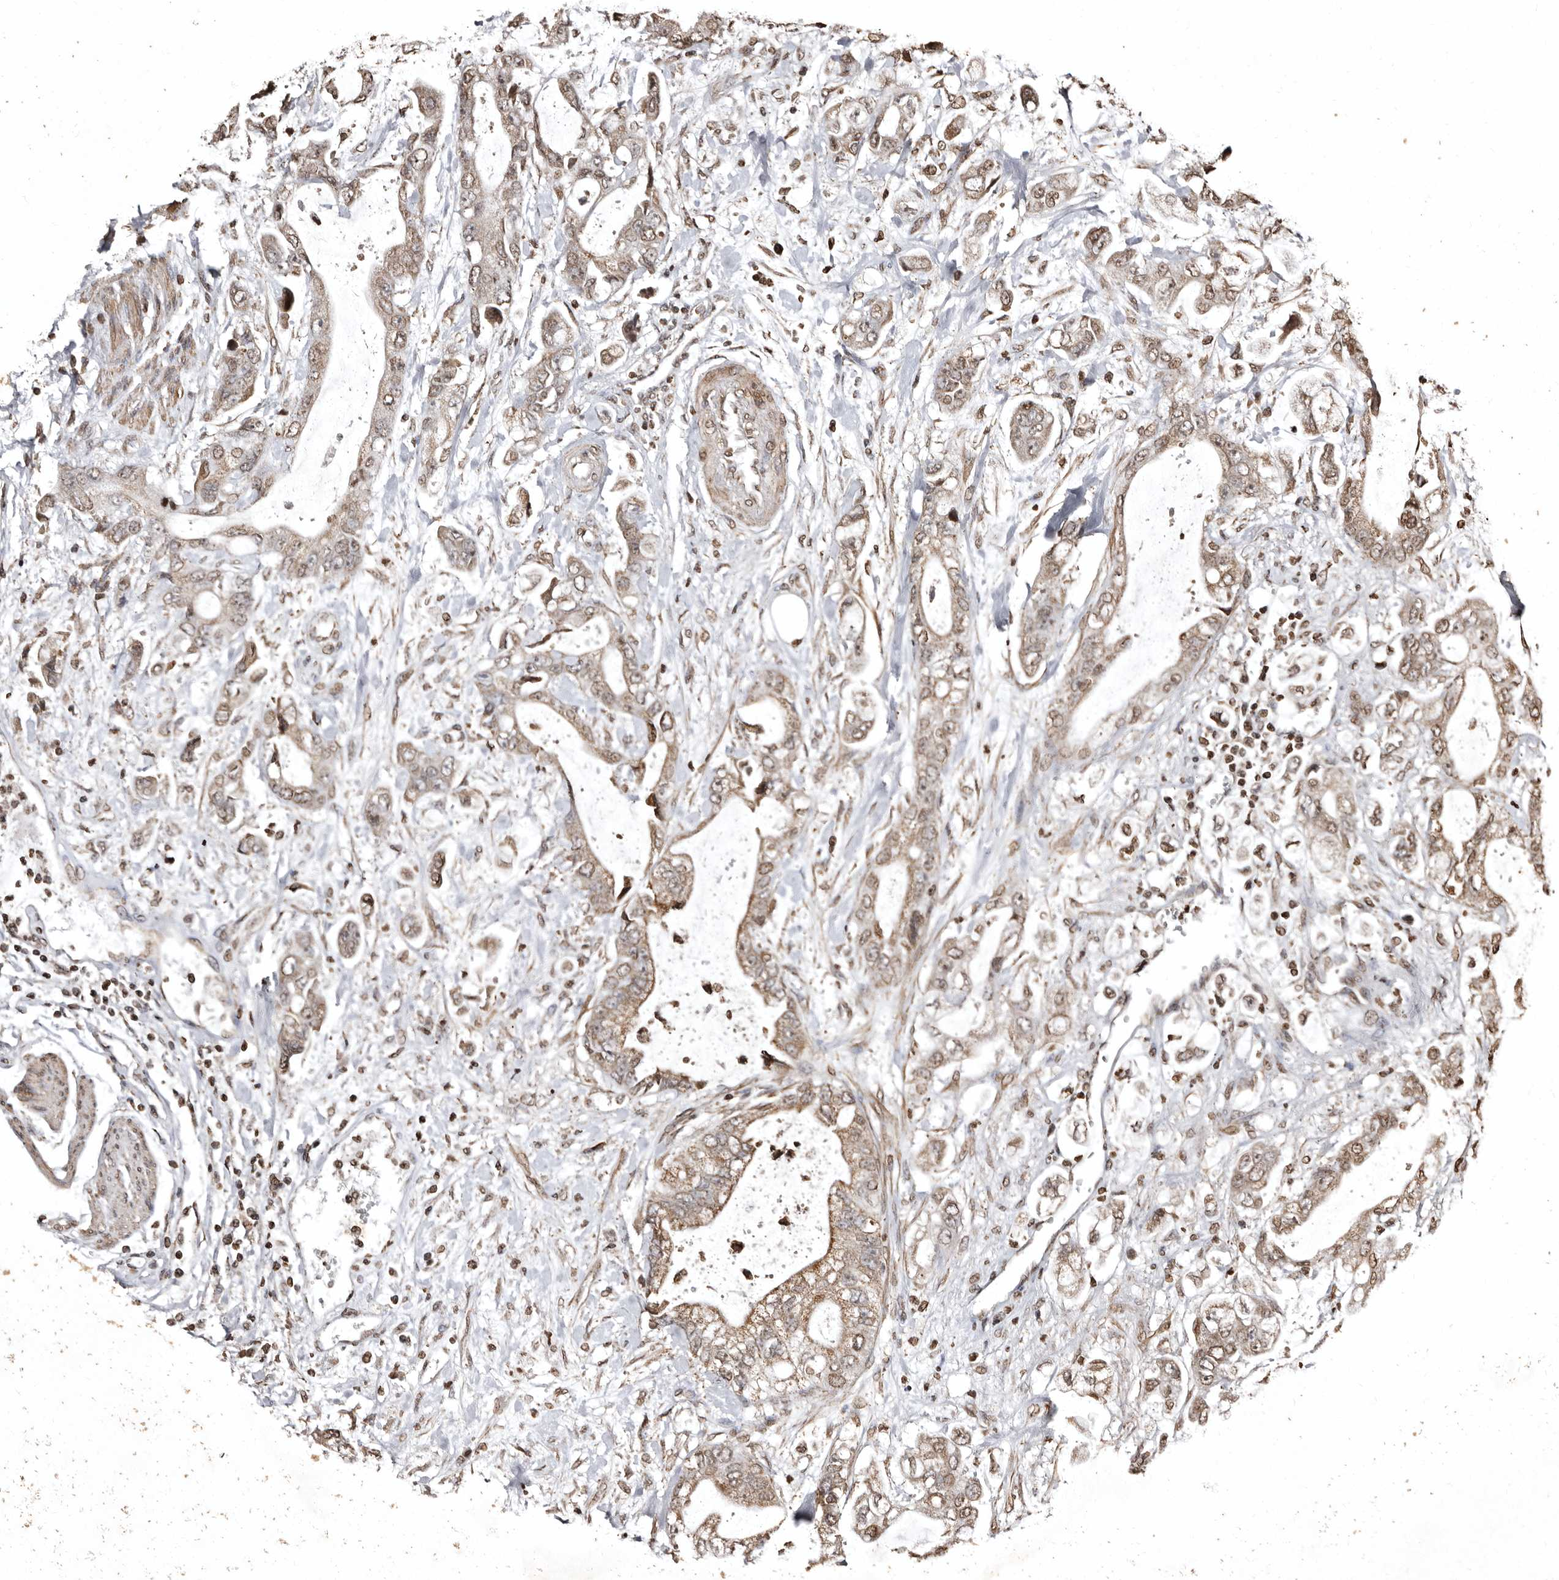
{"staining": {"intensity": "weak", "quantity": ">75%", "location": "cytoplasmic/membranous,nuclear"}, "tissue": "stomach cancer", "cell_type": "Tumor cells", "image_type": "cancer", "snomed": [{"axis": "morphology", "description": "Normal tissue, NOS"}, {"axis": "morphology", "description": "Adenocarcinoma, NOS"}, {"axis": "topography", "description": "Stomach"}], "caption": "Protein analysis of stomach cancer tissue reveals weak cytoplasmic/membranous and nuclear positivity in approximately >75% of tumor cells. The staining is performed using DAB (3,3'-diaminobenzidine) brown chromogen to label protein expression. The nuclei are counter-stained blue using hematoxylin.", "gene": "CCDC190", "patient": {"sex": "male", "age": 62}}